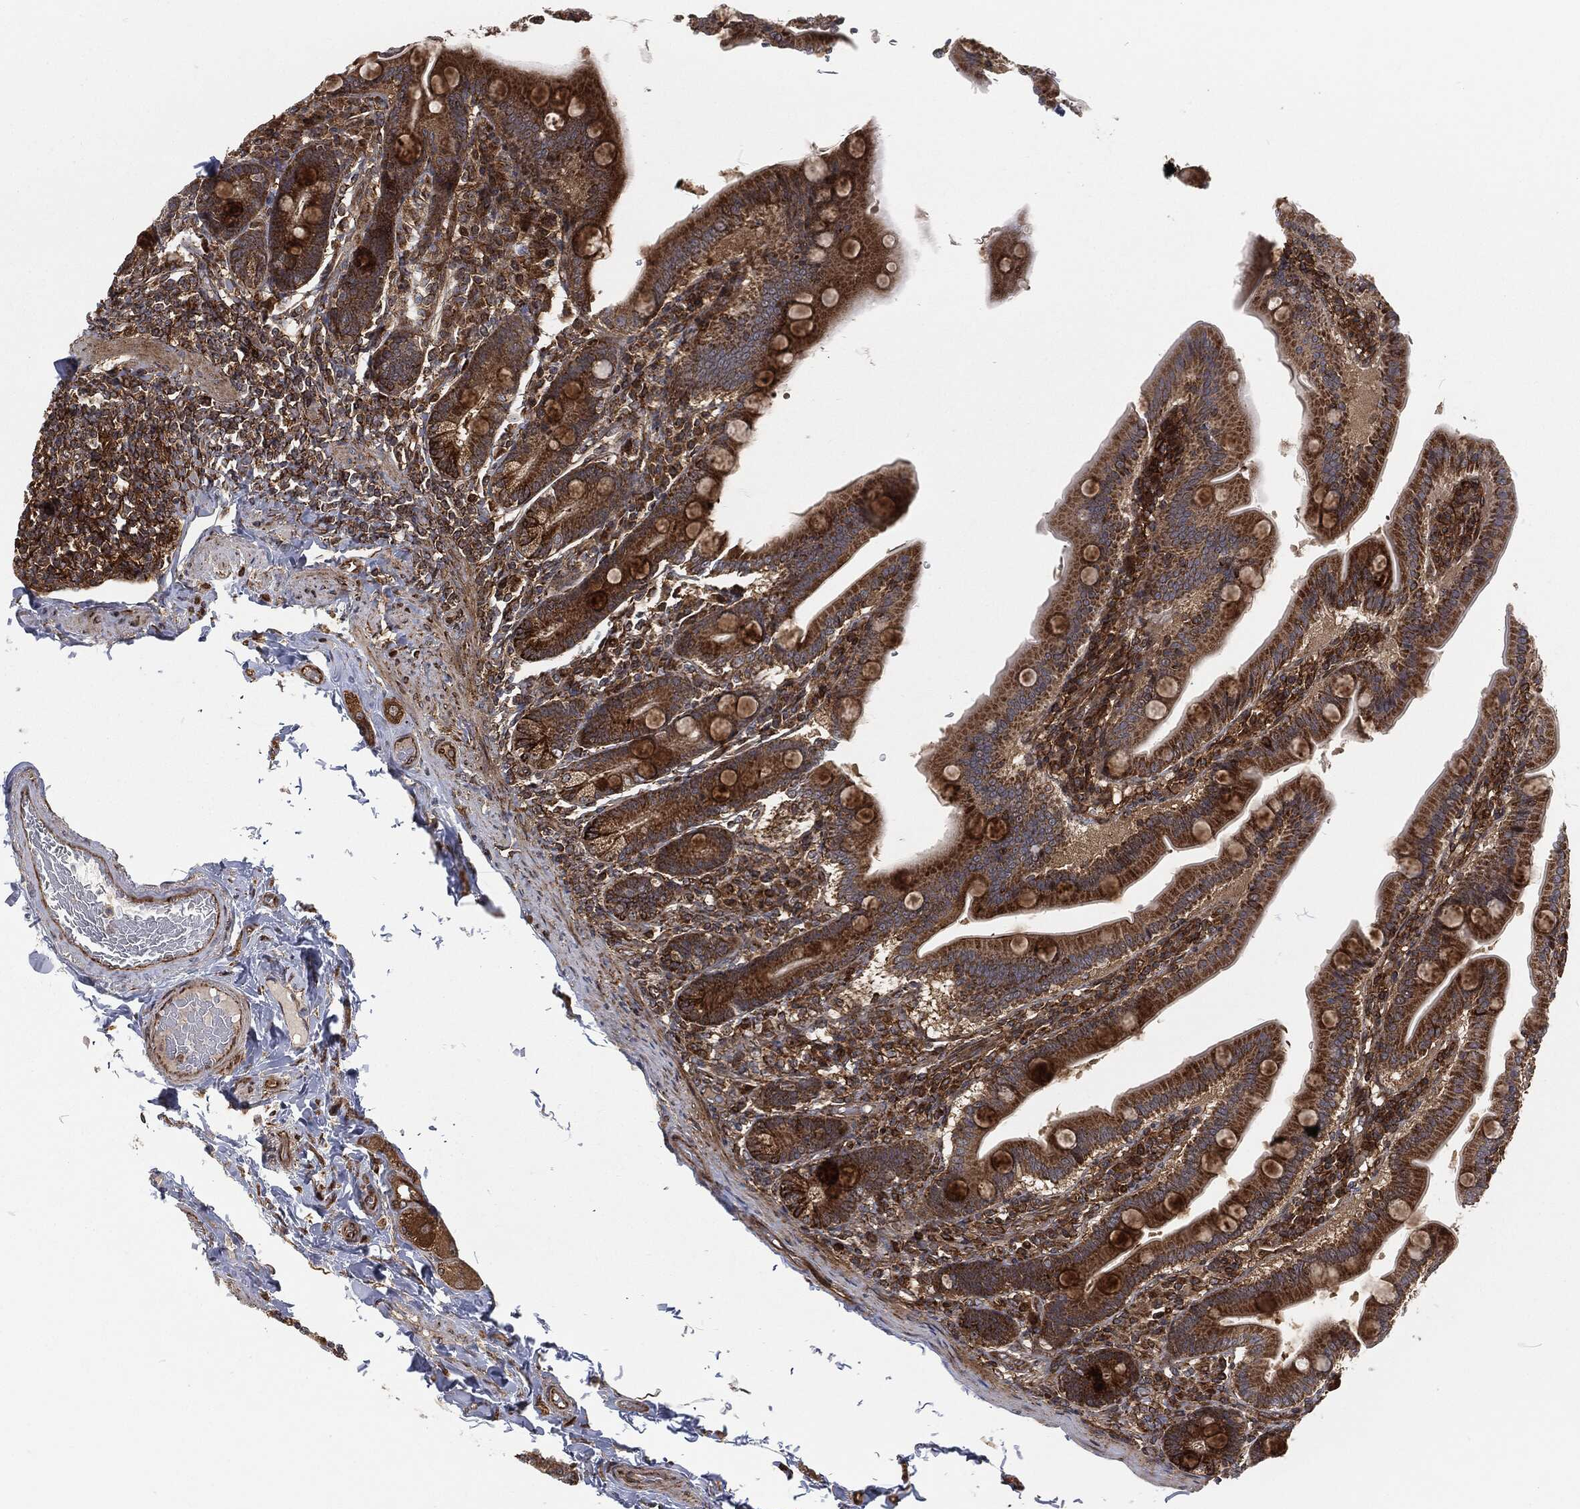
{"staining": {"intensity": "strong", "quantity": ">75%", "location": "cytoplasmic/membranous"}, "tissue": "small intestine", "cell_type": "Glandular cells", "image_type": "normal", "snomed": [{"axis": "morphology", "description": "Normal tissue, NOS"}, {"axis": "topography", "description": "Small intestine"}], "caption": "Immunohistochemistry (IHC) (DAB (3,3'-diaminobenzidine)) staining of unremarkable small intestine displays strong cytoplasmic/membranous protein expression in about >75% of glandular cells.", "gene": "RFTN1", "patient": {"sex": "male", "age": 66}}